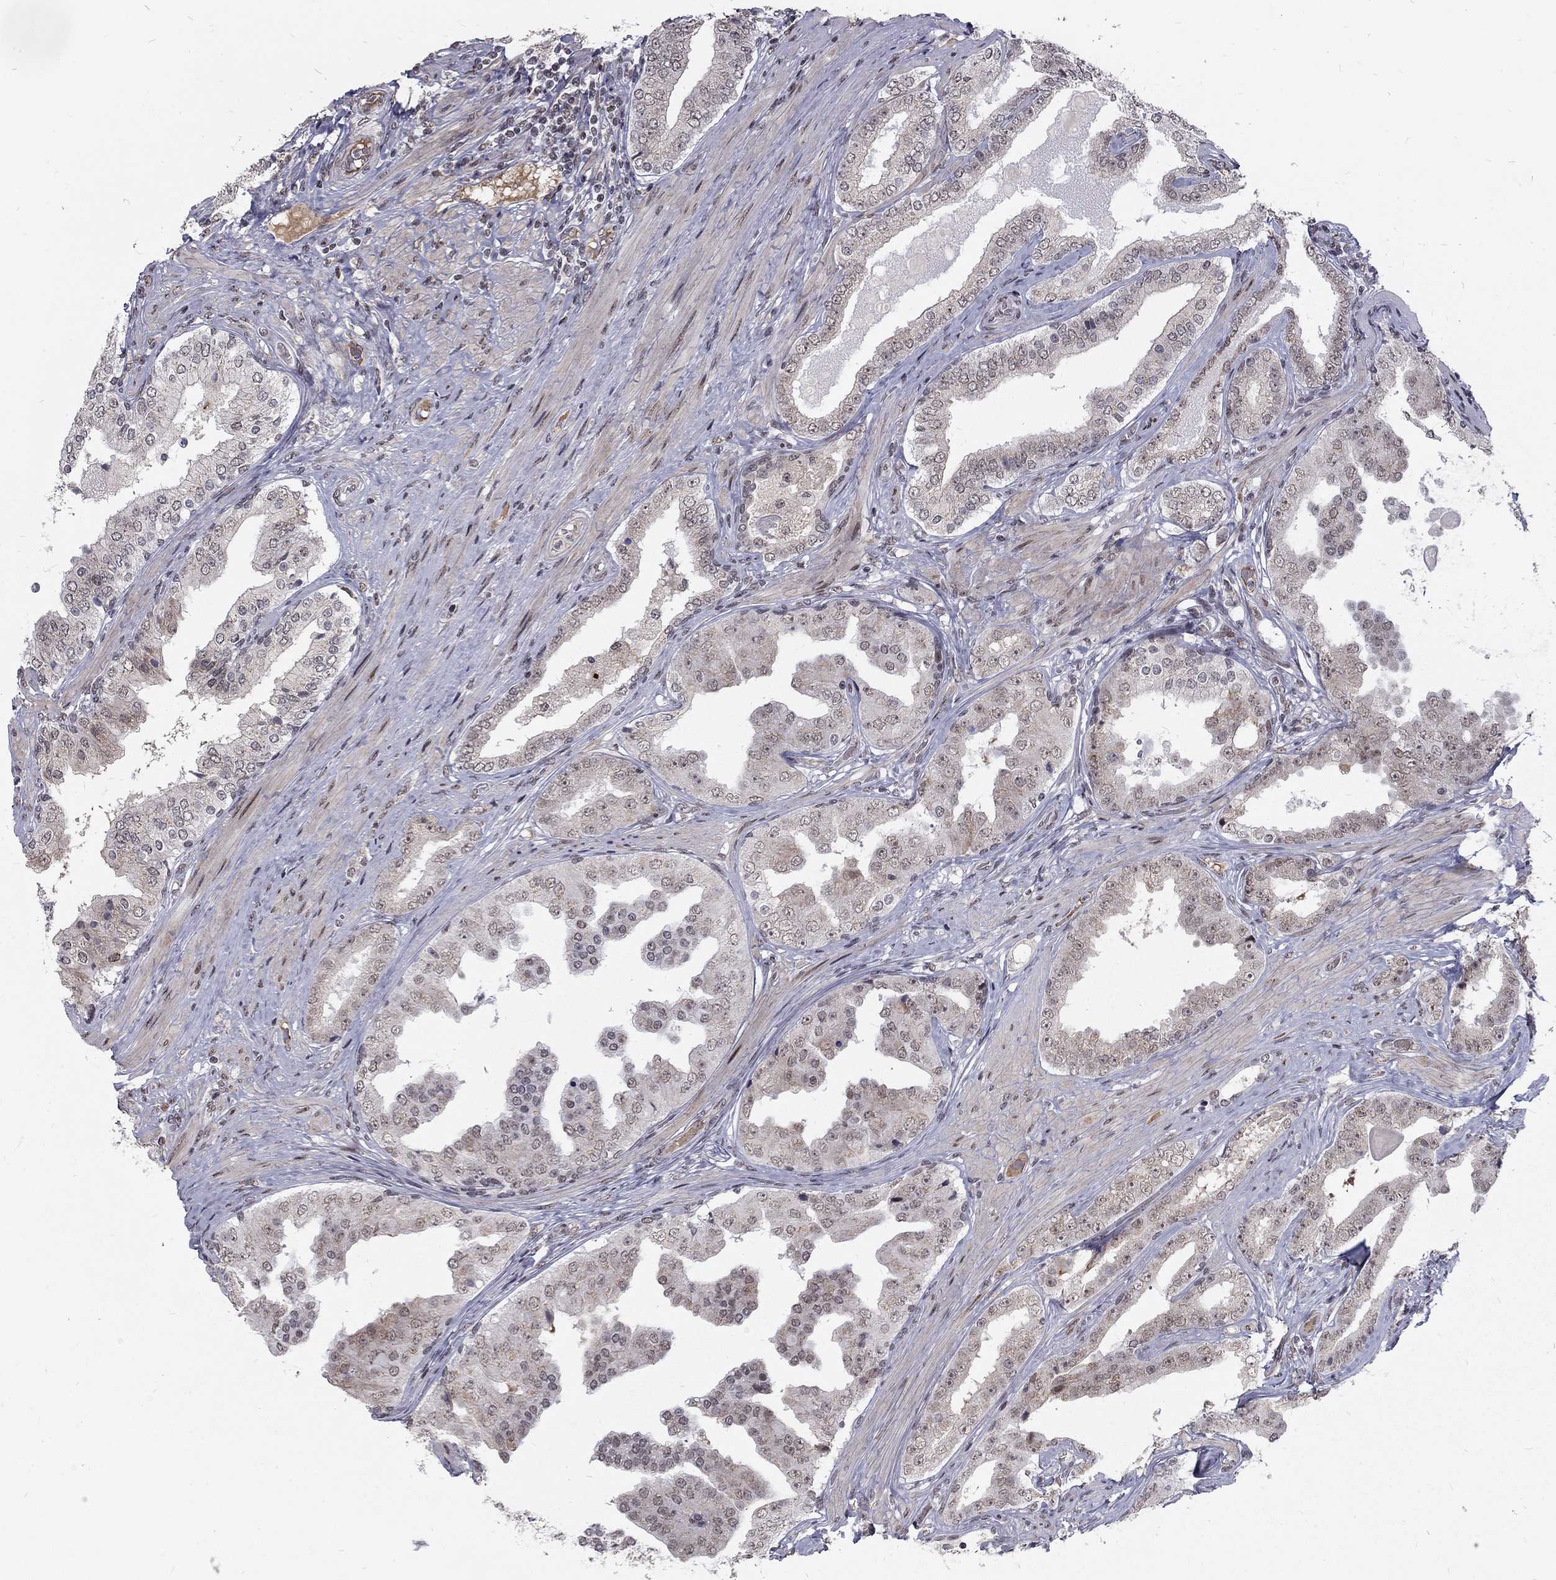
{"staining": {"intensity": "negative", "quantity": "none", "location": "none"}, "tissue": "prostate cancer", "cell_type": "Tumor cells", "image_type": "cancer", "snomed": [{"axis": "morphology", "description": "Adenocarcinoma, Low grade"}, {"axis": "topography", "description": "Prostate and seminal vesicle, NOS"}], "caption": "A histopathology image of prostate cancer stained for a protein reveals no brown staining in tumor cells. Brightfield microscopy of immunohistochemistry (IHC) stained with DAB (brown) and hematoxylin (blue), captured at high magnification.", "gene": "TCEAL1", "patient": {"sex": "male", "age": 61}}